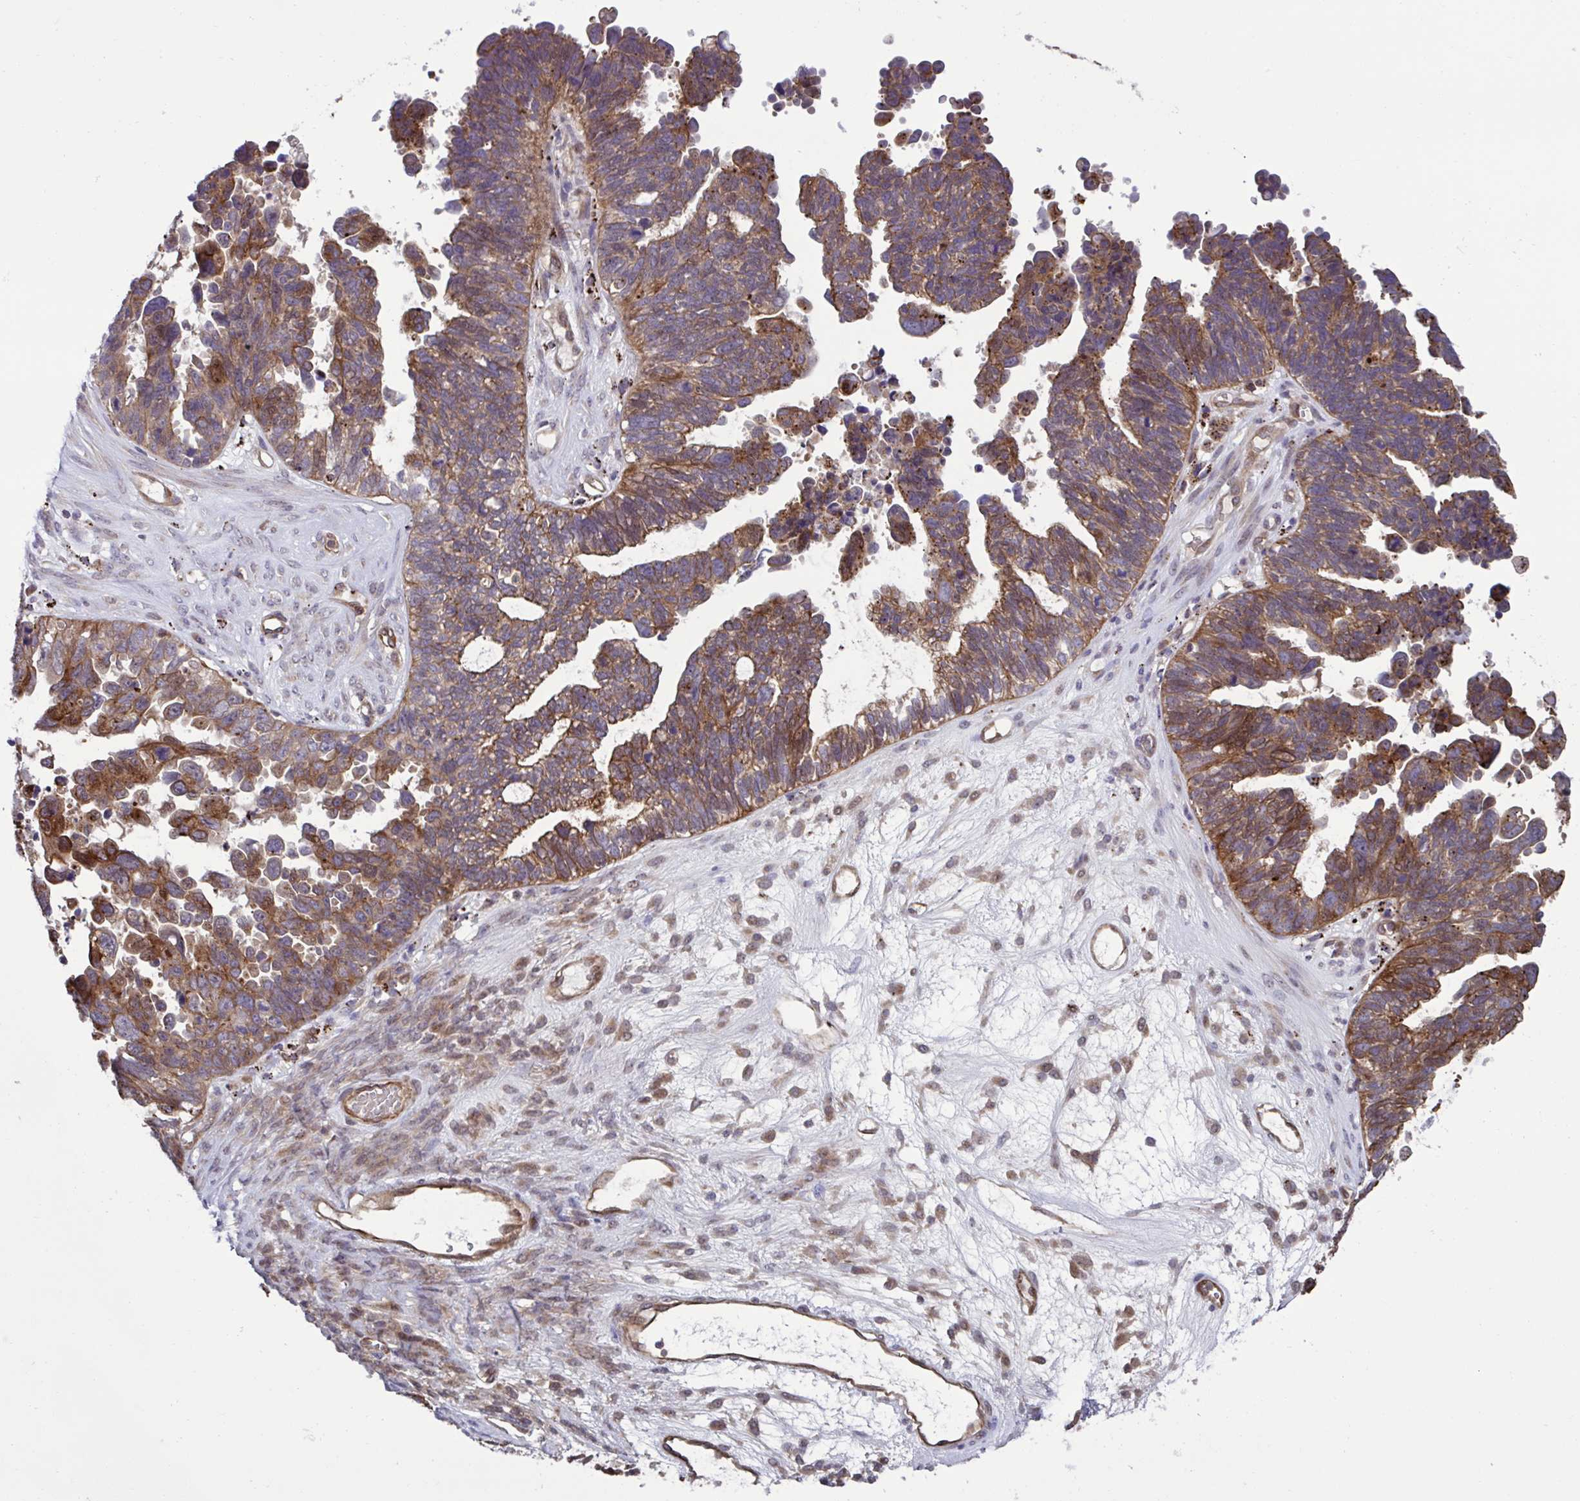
{"staining": {"intensity": "moderate", "quantity": ">75%", "location": "cytoplasmic/membranous"}, "tissue": "ovarian cancer", "cell_type": "Tumor cells", "image_type": "cancer", "snomed": [{"axis": "morphology", "description": "Cystadenocarcinoma, serous, NOS"}, {"axis": "topography", "description": "Ovary"}], "caption": "Serous cystadenocarcinoma (ovarian) tissue displays moderate cytoplasmic/membranous positivity in about >75% of tumor cells", "gene": "GLTP", "patient": {"sex": "female", "age": 60}}